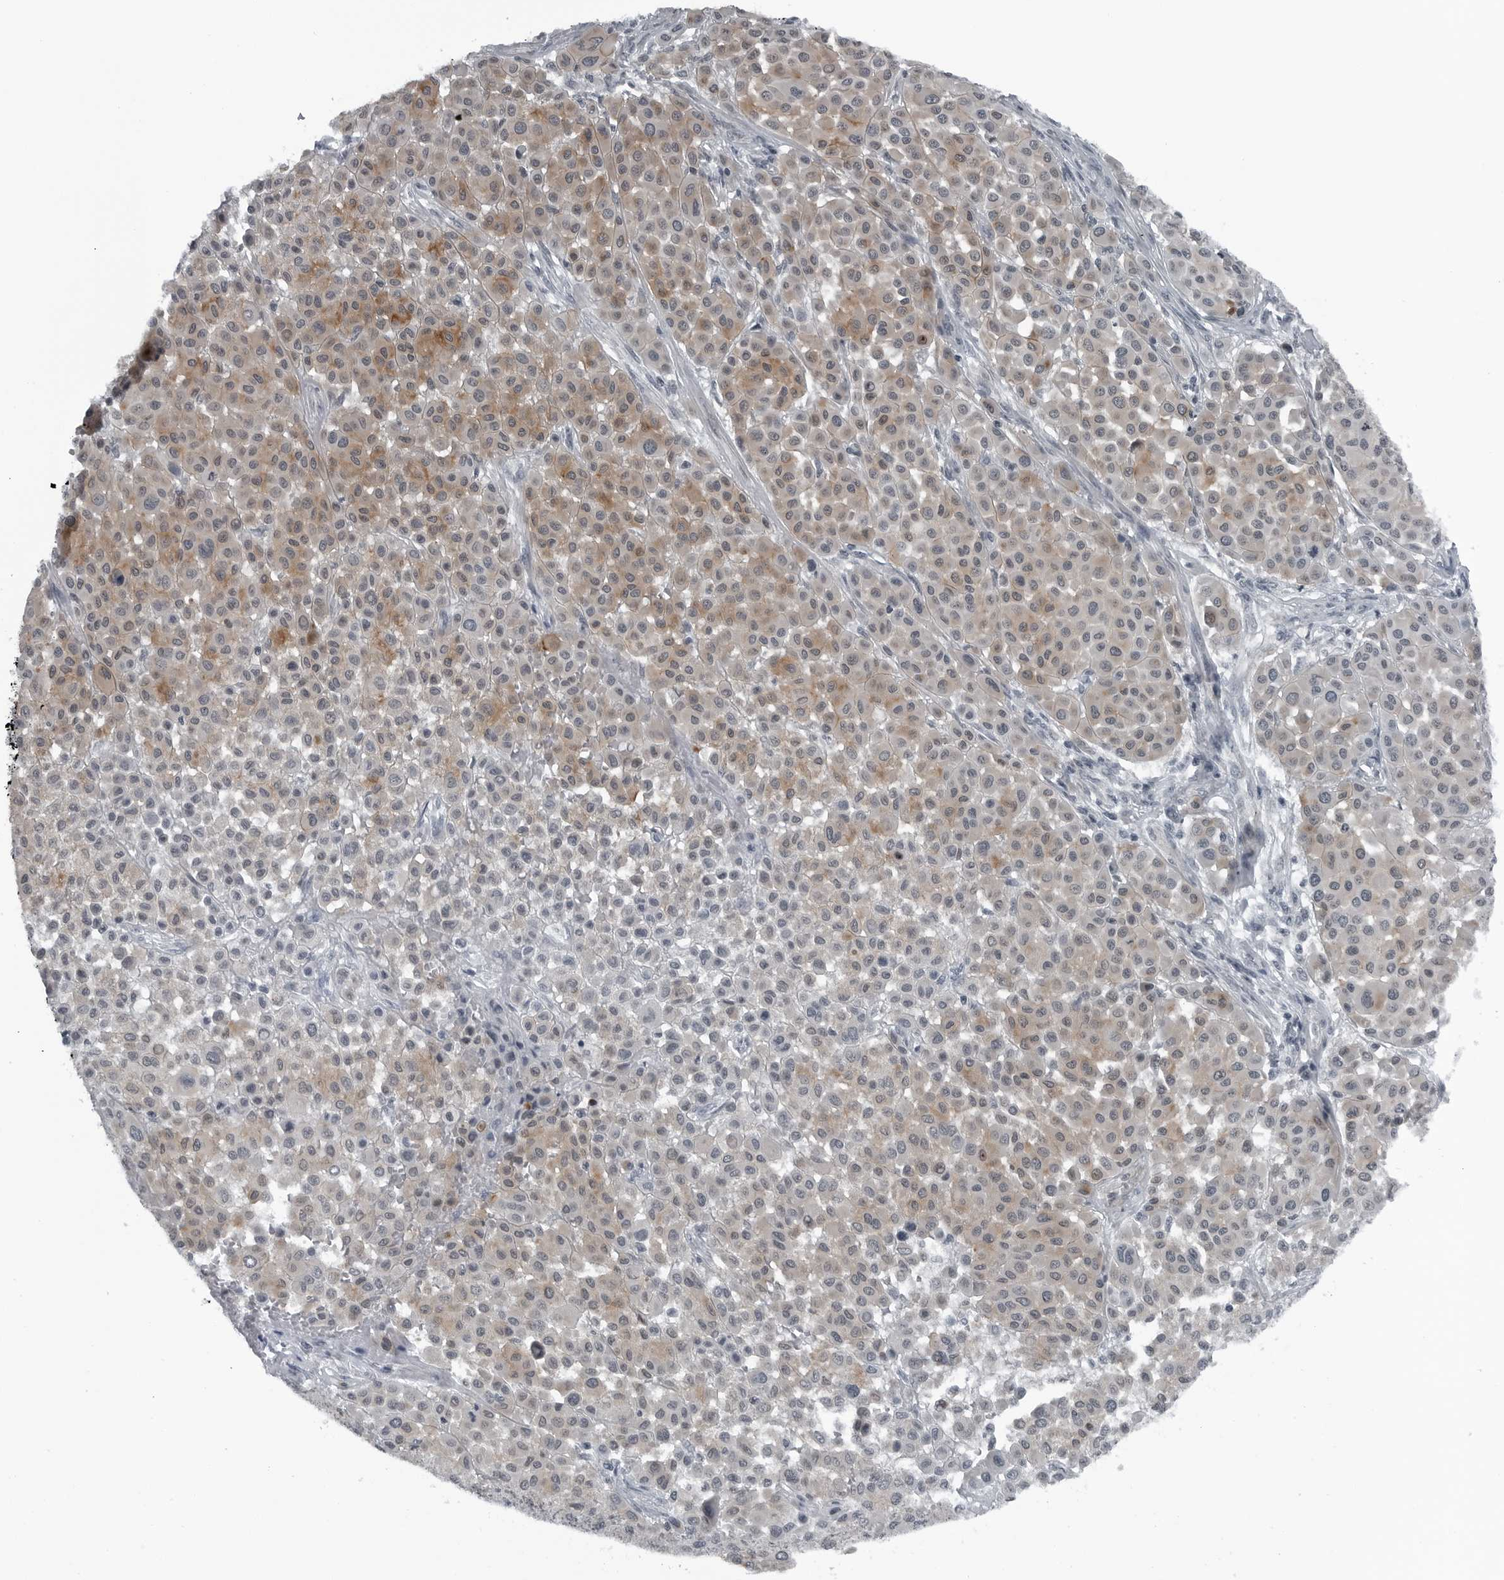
{"staining": {"intensity": "moderate", "quantity": ">75%", "location": "cytoplasmic/membranous"}, "tissue": "melanoma", "cell_type": "Tumor cells", "image_type": "cancer", "snomed": [{"axis": "morphology", "description": "Malignant melanoma, Metastatic site"}, {"axis": "topography", "description": "Soft tissue"}], "caption": "IHC (DAB) staining of human malignant melanoma (metastatic site) exhibits moderate cytoplasmic/membranous protein staining in approximately >75% of tumor cells.", "gene": "GAK", "patient": {"sex": "male", "age": 41}}